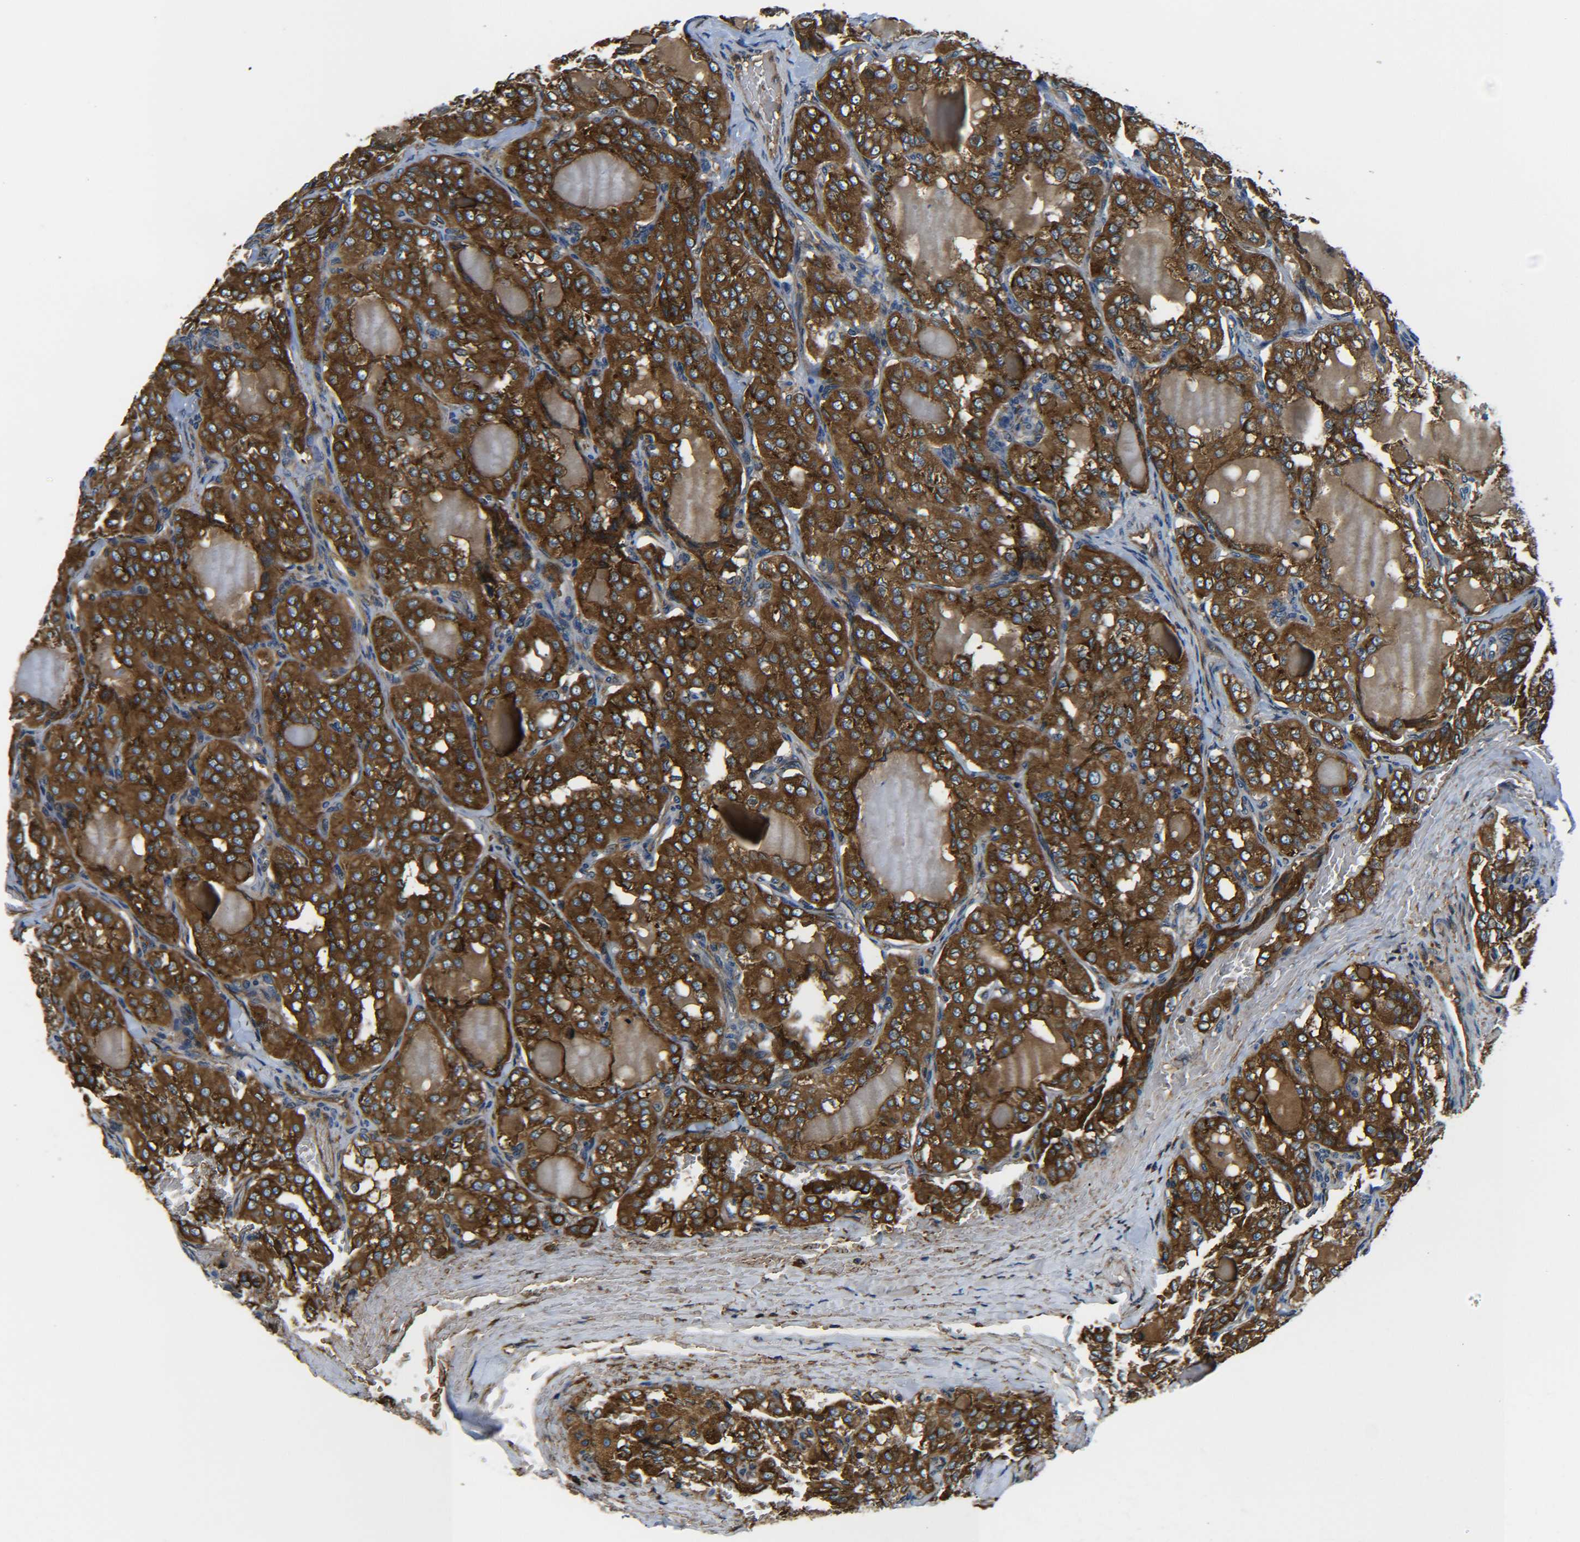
{"staining": {"intensity": "strong", "quantity": ">75%", "location": "cytoplasmic/membranous"}, "tissue": "thyroid cancer", "cell_type": "Tumor cells", "image_type": "cancer", "snomed": [{"axis": "morphology", "description": "Papillary adenocarcinoma, NOS"}, {"axis": "topography", "description": "Thyroid gland"}], "caption": "The immunohistochemical stain highlights strong cytoplasmic/membranous positivity in tumor cells of thyroid cancer (papillary adenocarcinoma) tissue.", "gene": "PREB", "patient": {"sex": "male", "age": 20}}